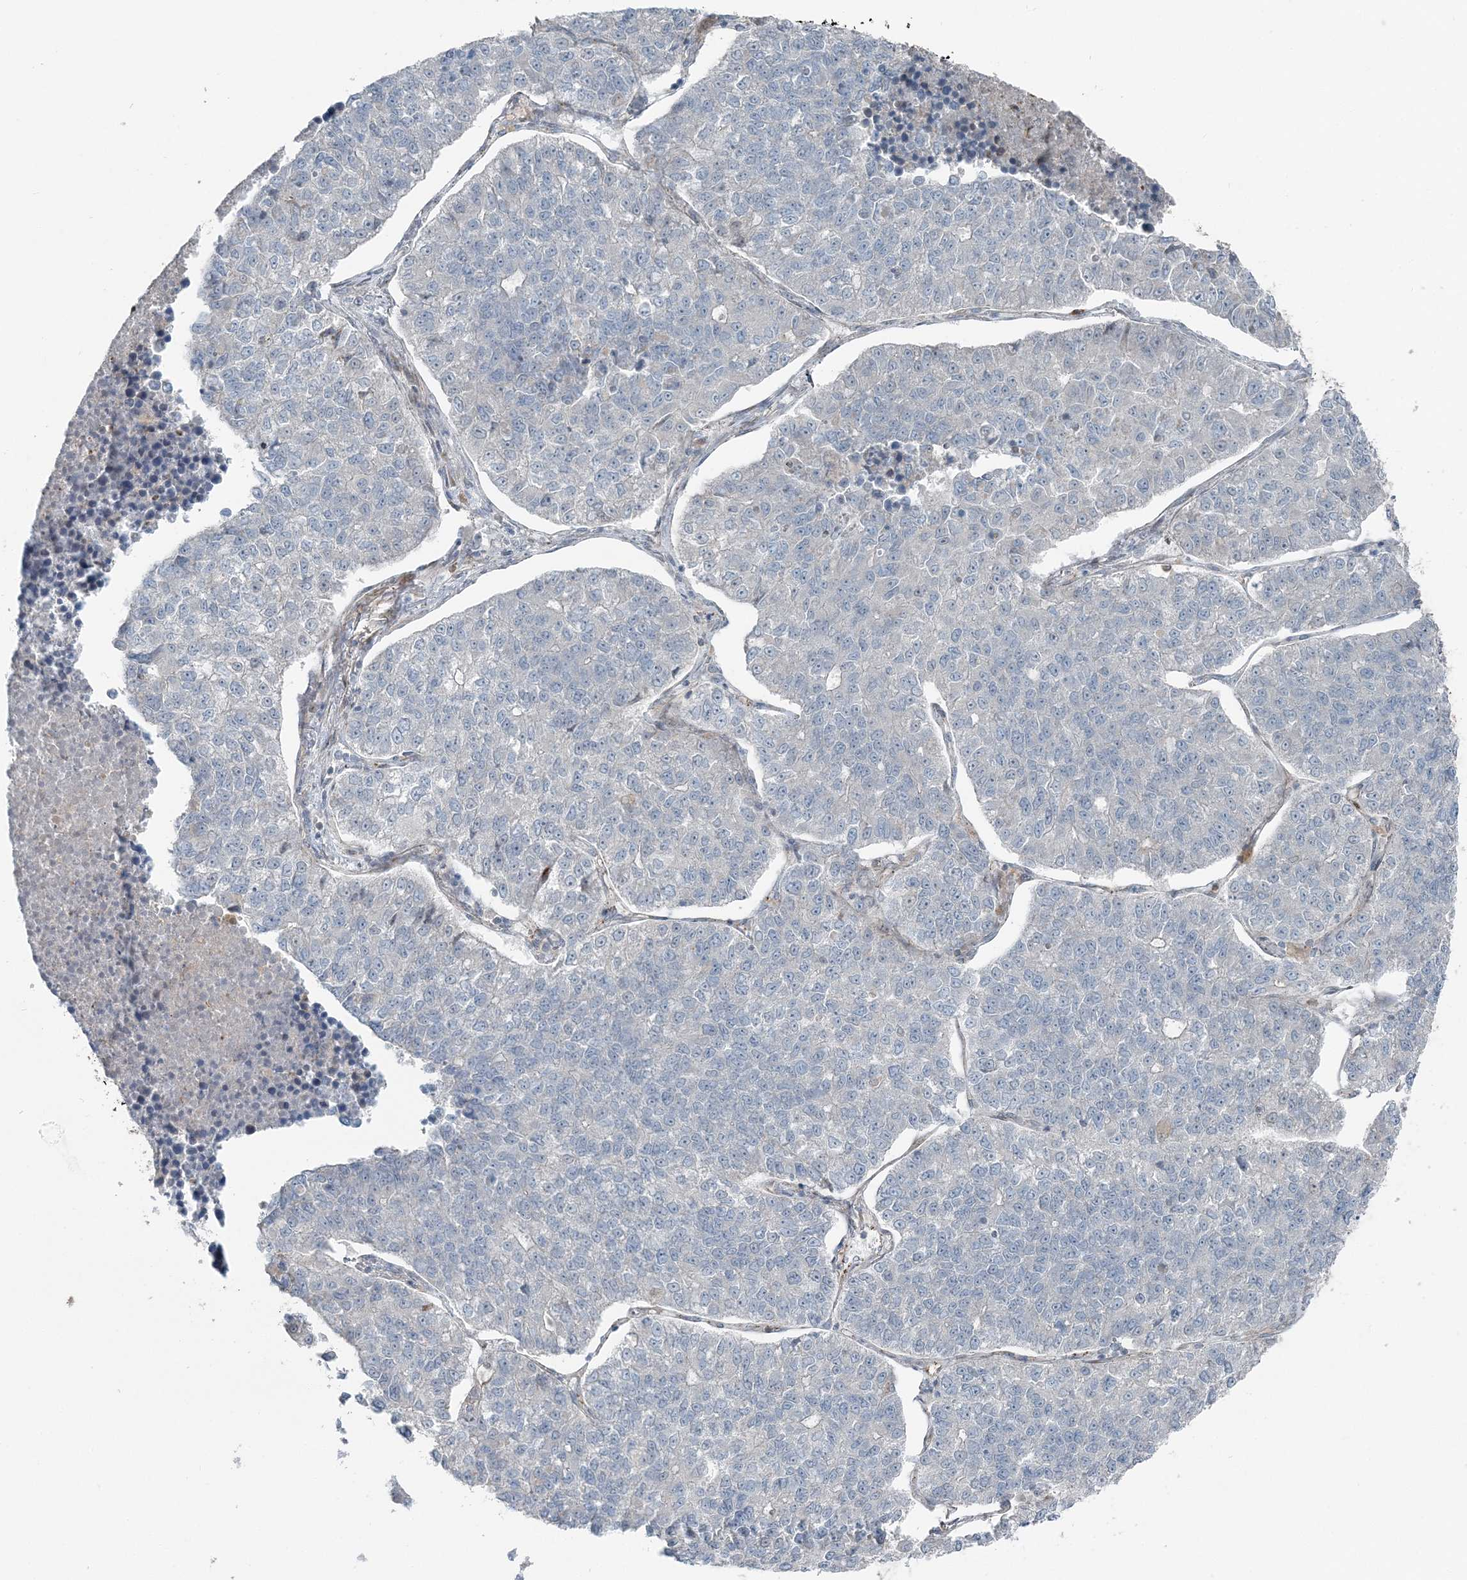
{"staining": {"intensity": "negative", "quantity": "none", "location": "none"}, "tissue": "lung cancer", "cell_type": "Tumor cells", "image_type": "cancer", "snomed": [{"axis": "morphology", "description": "Adenocarcinoma, NOS"}, {"axis": "topography", "description": "Lung"}], "caption": "The histopathology image exhibits no significant staining in tumor cells of lung adenocarcinoma.", "gene": "FBXL17", "patient": {"sex": "male", "age": 49}}